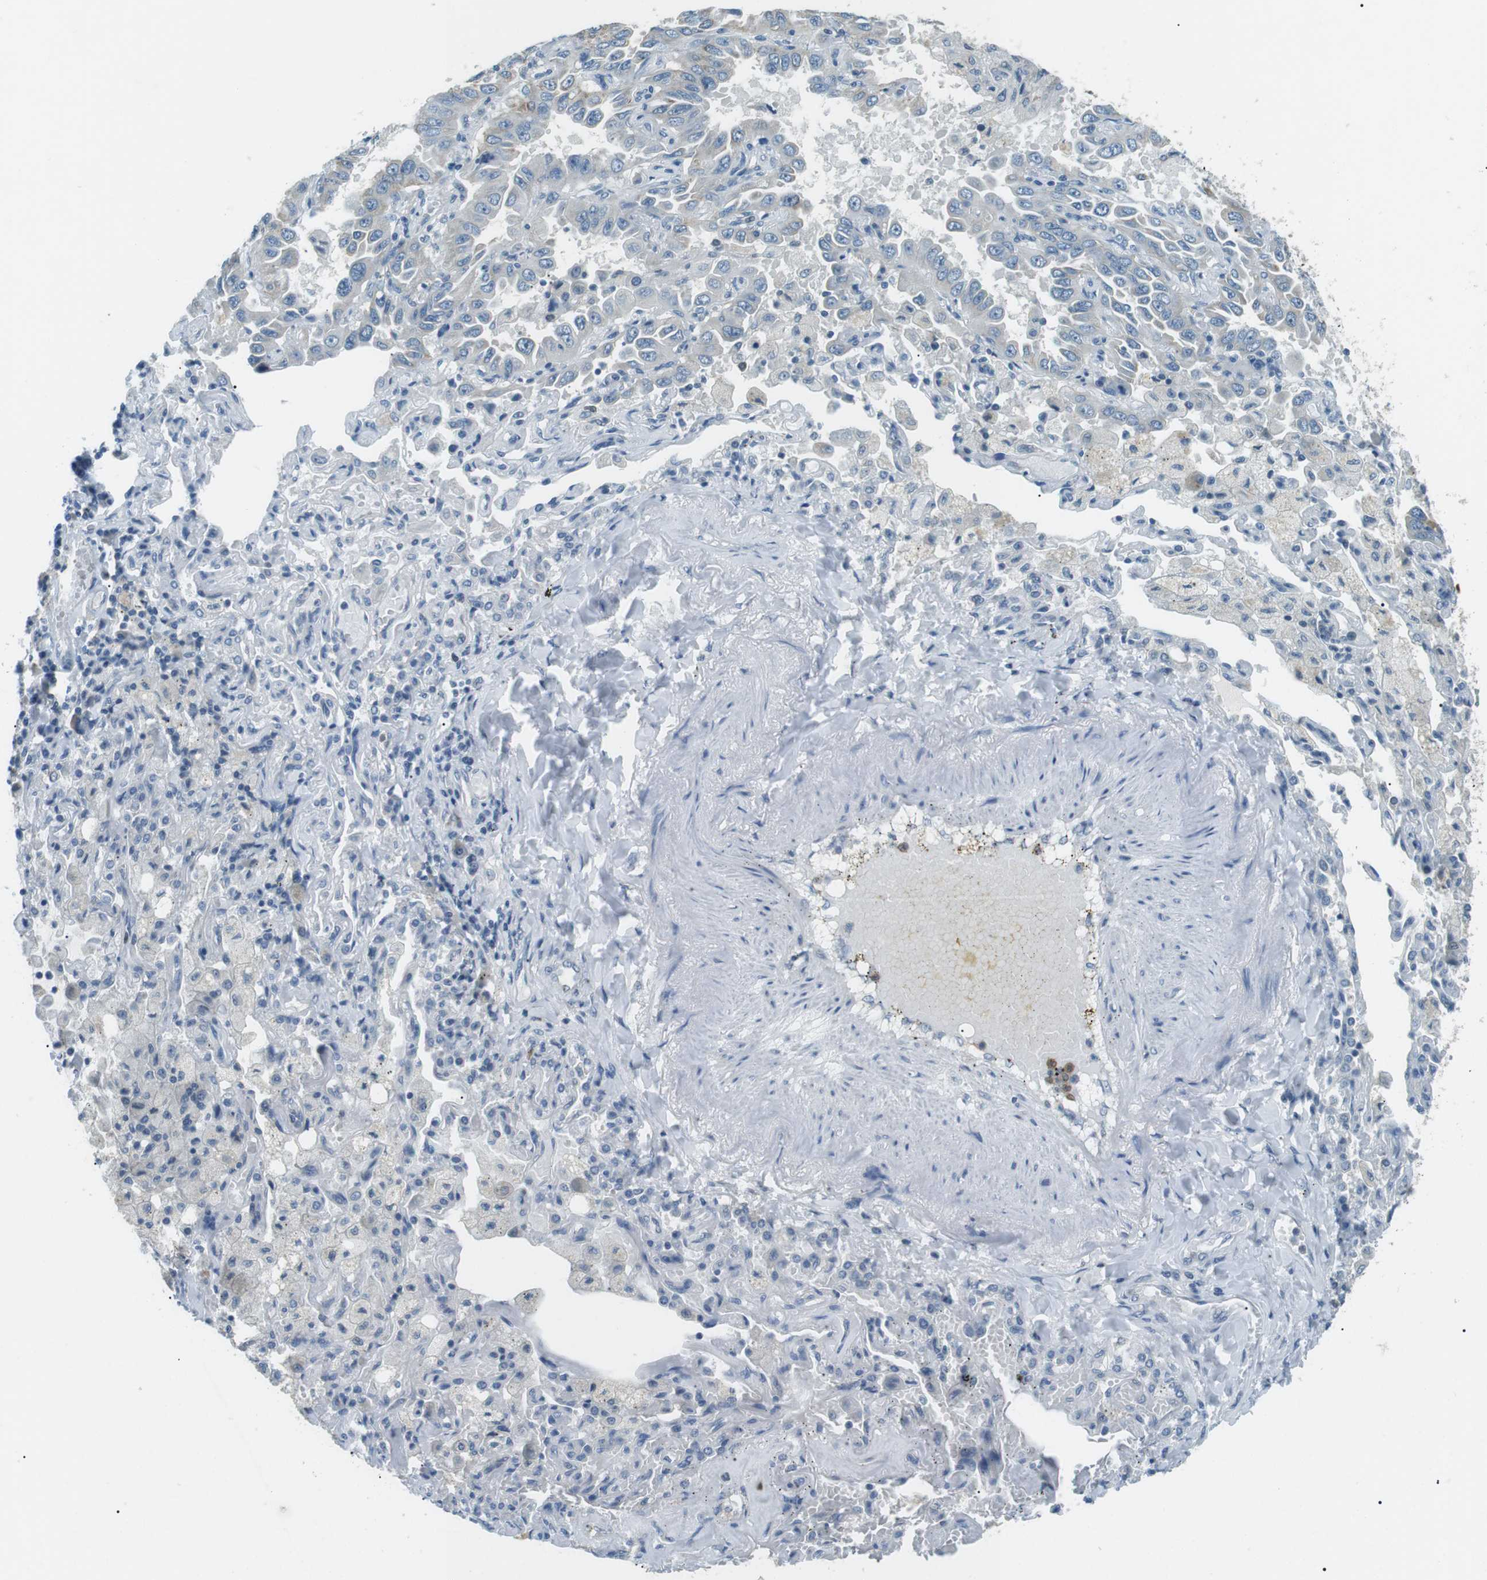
{"staining": {"intensity": "negative", "quantity": "none", "location": "none"}, "tissue": "lung cancer", "cell_type": "Tumor cells", "image_type": "cancer", "snomed": [{"axis": "morphology", "description": "Adenocarcinoma, NOS"}, {"axis": "topography", "description": "Lung"}], "caption": "Tumor cells show no significant staining in adenocarcinoma (lung). The staining was performed using DAB (3,3'-diaminobenzidine) to visualize the protein expression in brown, while the nuclei were stained in blue with hematoxylin (Magnification: 20x).", "gene": "SERPINB2", "patient": {"sex": "male", "age": 64}}